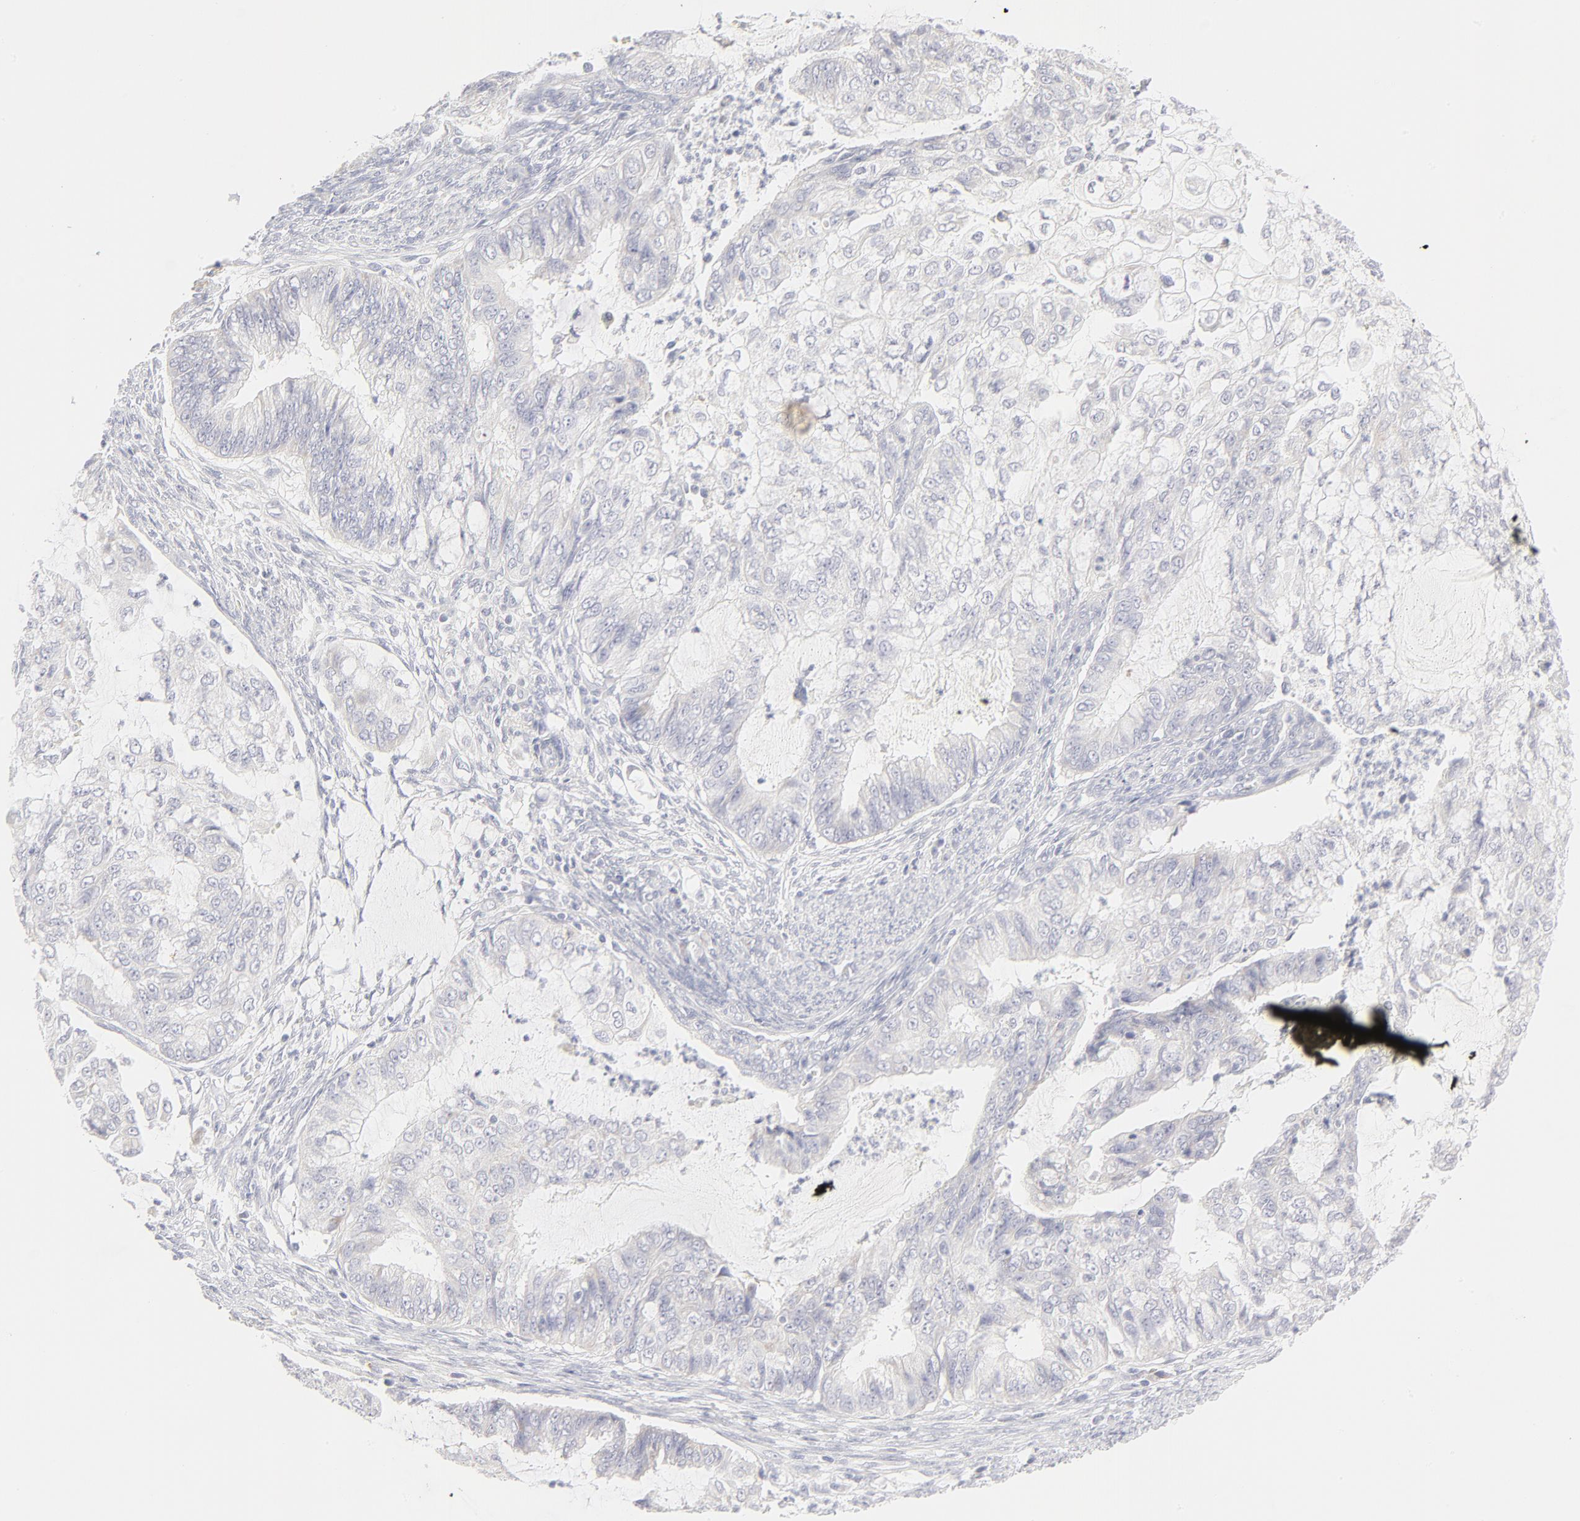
{"staining": {"intensity": "negative", "quantity": "none", "location": "none"}, "tissue": "endometrial cancer", "cell_type": "Tumor cells", "image_type": "cancer", "snomed": [{"axis": "morphology", "description": "Adenocarcinoma, NOS"}, {"axis": "topography", "description": "Endometrium"}], "caption": "IHC photomicrograph of endometrial cancer stained for a protein (brown), which reveals no positivity in tumor cells.", "gene": "NPNT", "patient": {"sex": "female", "age": 75}}